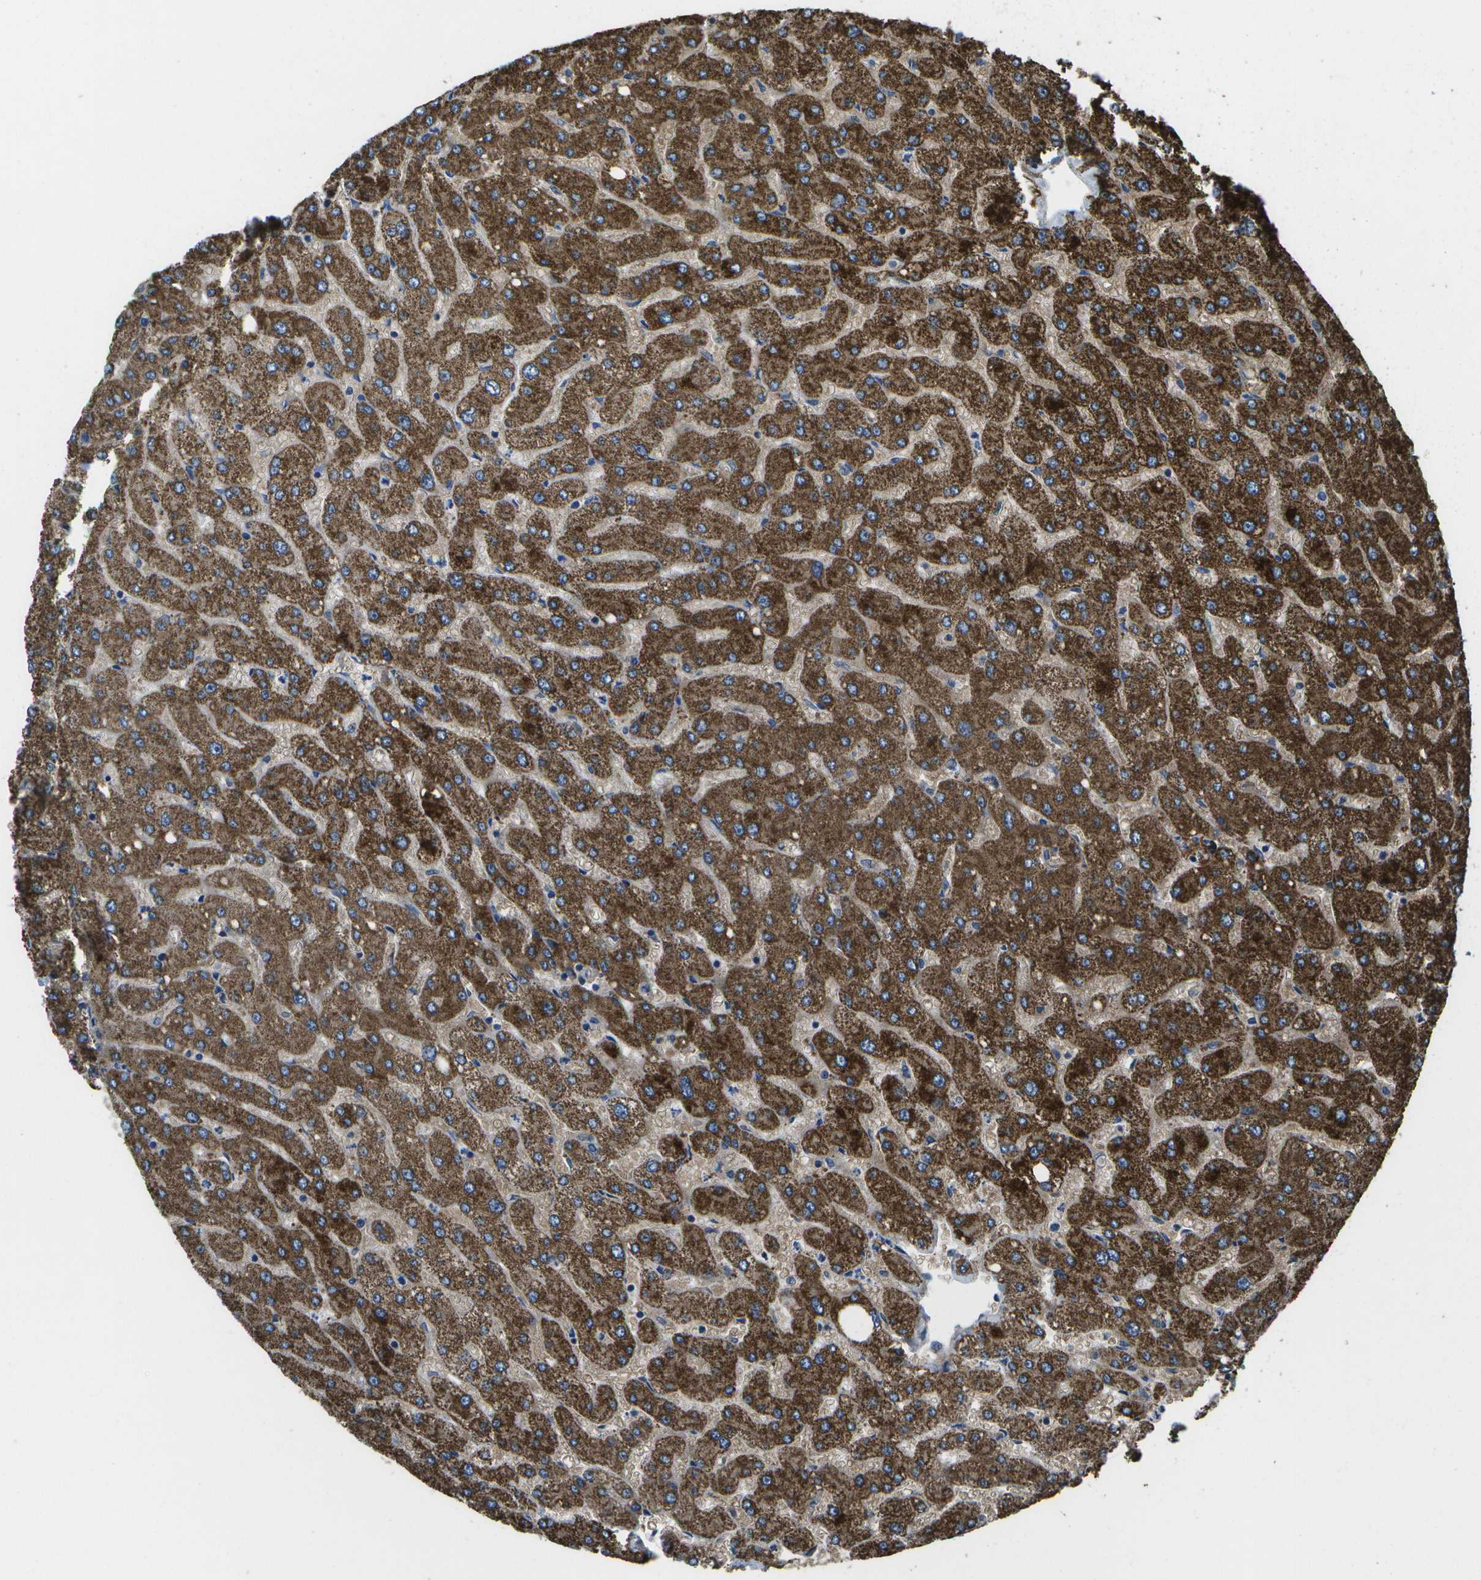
{"staining": {"intensity": "weak", "quantity": "25%-75%", "location": "cytoplasmic/membranous"}, "tissue": "liver", "cell_type": "Cholangiocytes", "image_type": "normal", "snomed": [{"axis": "morphology", "description": "Normal tissue, NOS"}, {"axis": "topography", "description": "Liver"}], "caption": "This photomicrograph shows IHC staining of normal liver, with low weak cytoplasmic/membranous positivity in approximately 25%-75% of cholangiocytes.", "gene": "MVK", "patient": {"sex": "male", "age": 55}}